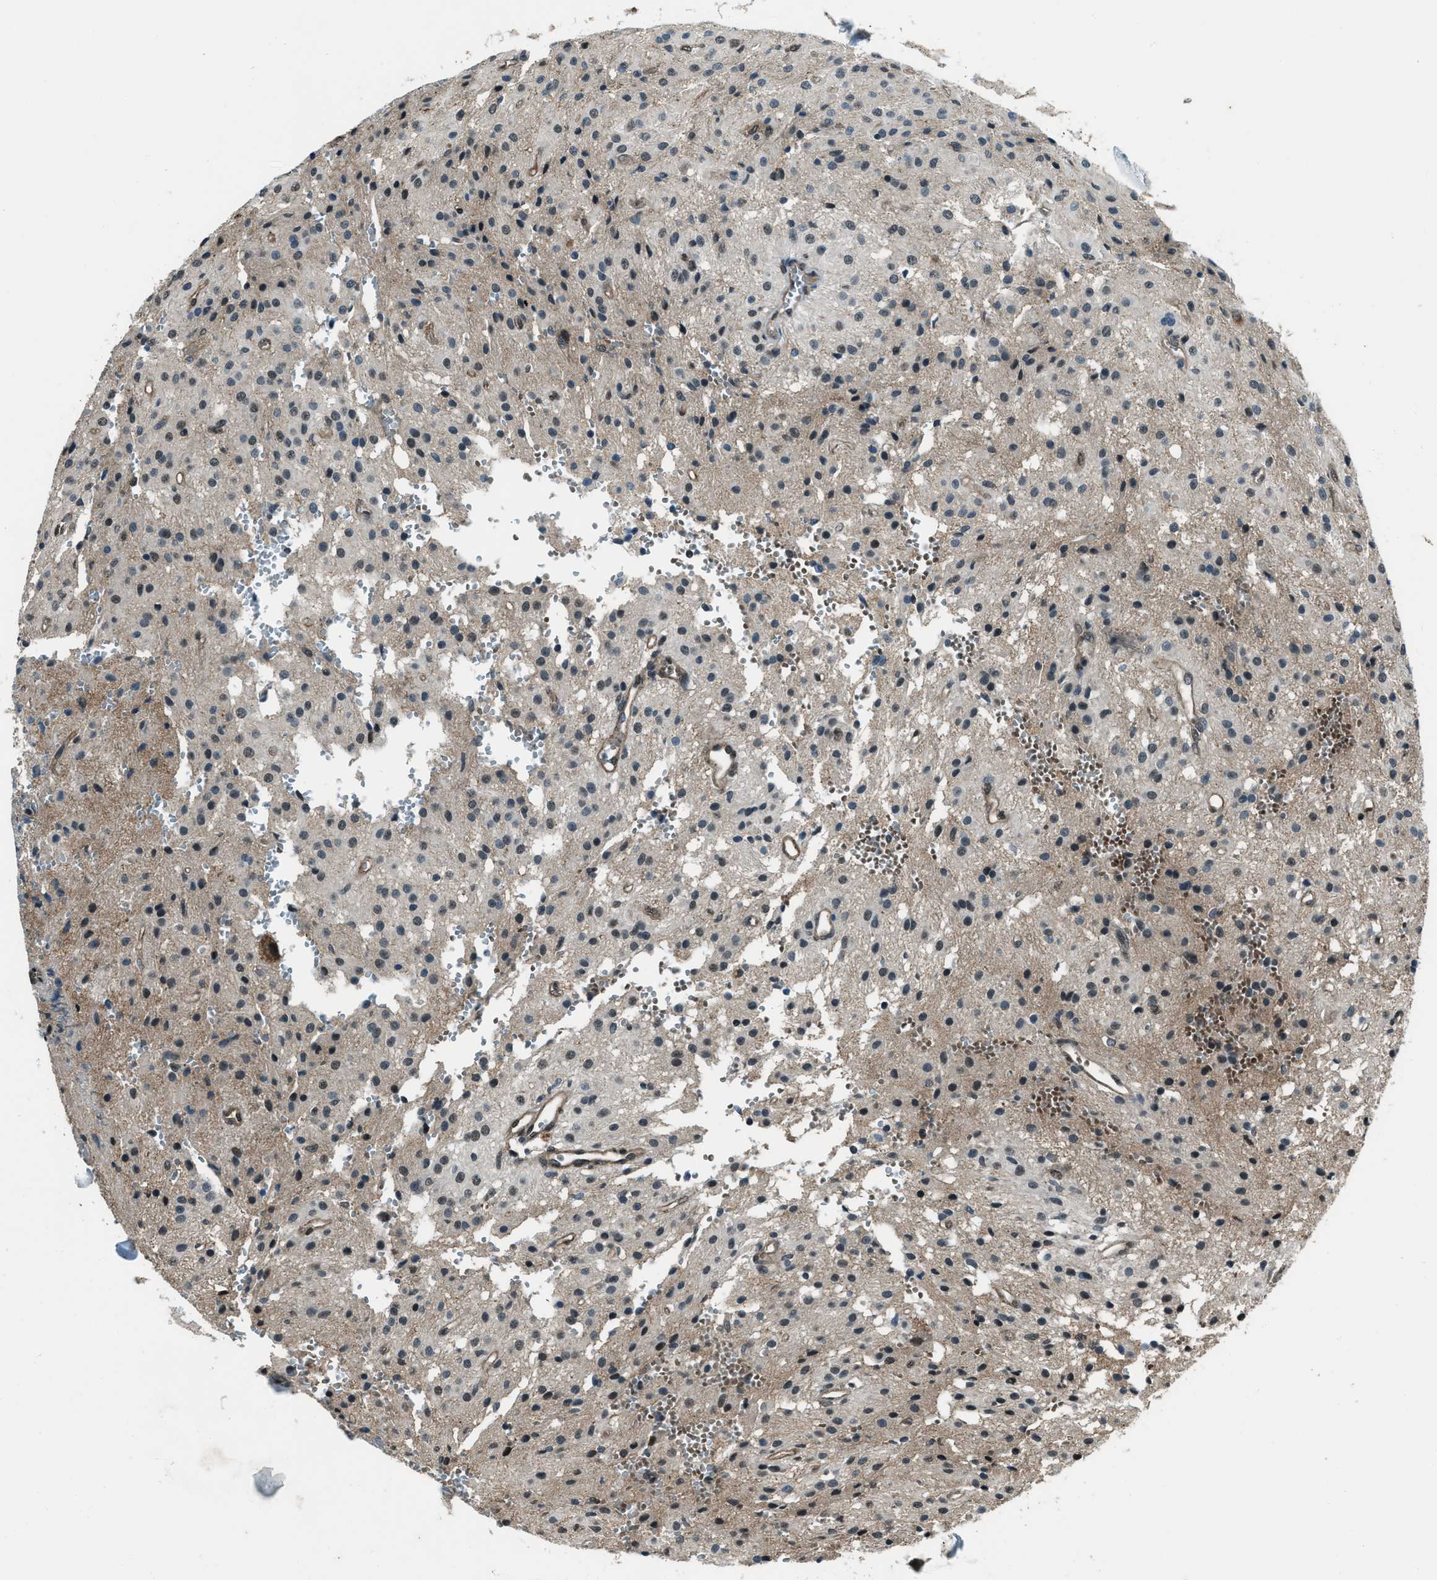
{"staining": {"intensity": "weak", "quantity": ">75%", "location": "cytoplasmic/membranous"}, "tissue": "glioma", "cell_type": "Tumor cells", "image_type": "cancer", "snomed": [{"axis": "morphology", "description": "Glioma, malignant, High grade"}, {"axis": "topography", "description": "Brain"}], "caption": "Malignant glioma (high-grade) stained with a protein marker displays weak staining in tumor cells.", "gene": "SVIL", "patient": {"sex": "female", "age": 59}}